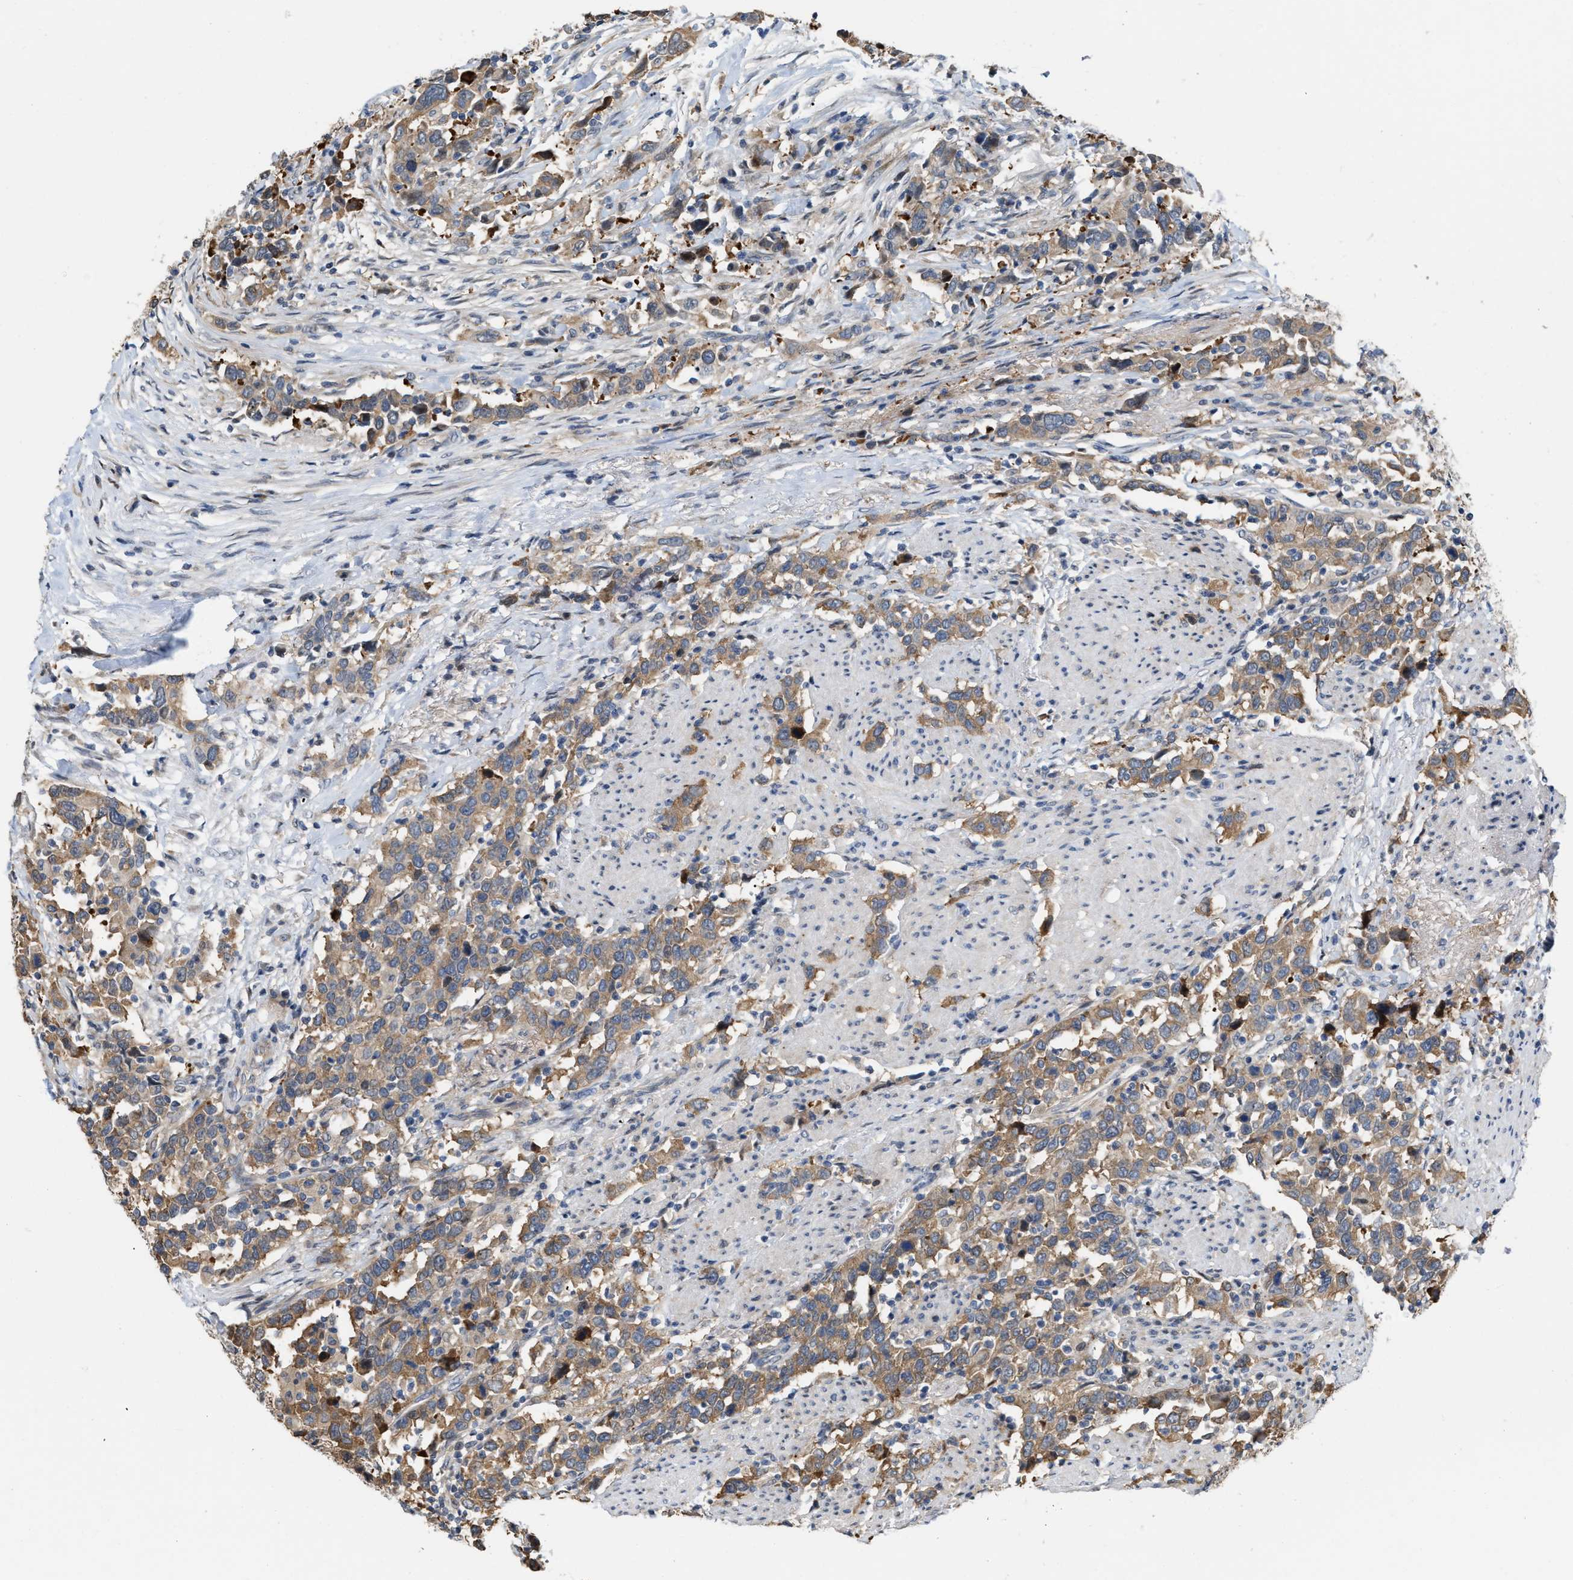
{"staining": {"intensity": "moderate", "quantity": ">75%", "location": "cytoplasmic/membranous"}, "tissue": "urothelial cancer", "cell_type": "Tumor cells", "image_type": "cancer", "snomed": [{"axis": "morphology", "description": "Urothelial carcinoma, High grade"}, {"axis": "topography", "description": "Urinary bladder"}], "caption": "IHC of human high-grade urothelial carcinoma displays medium levels of moderate cytoplasmic/membranous expression in about >75% of tumor cells. The staining was performed using DAB, with brown indicating positive protein expression. Nuclei are stained blue with hematoxylin.", "gene": "CSNK1A1", "patient": {"sex": "male", "age": 61}}